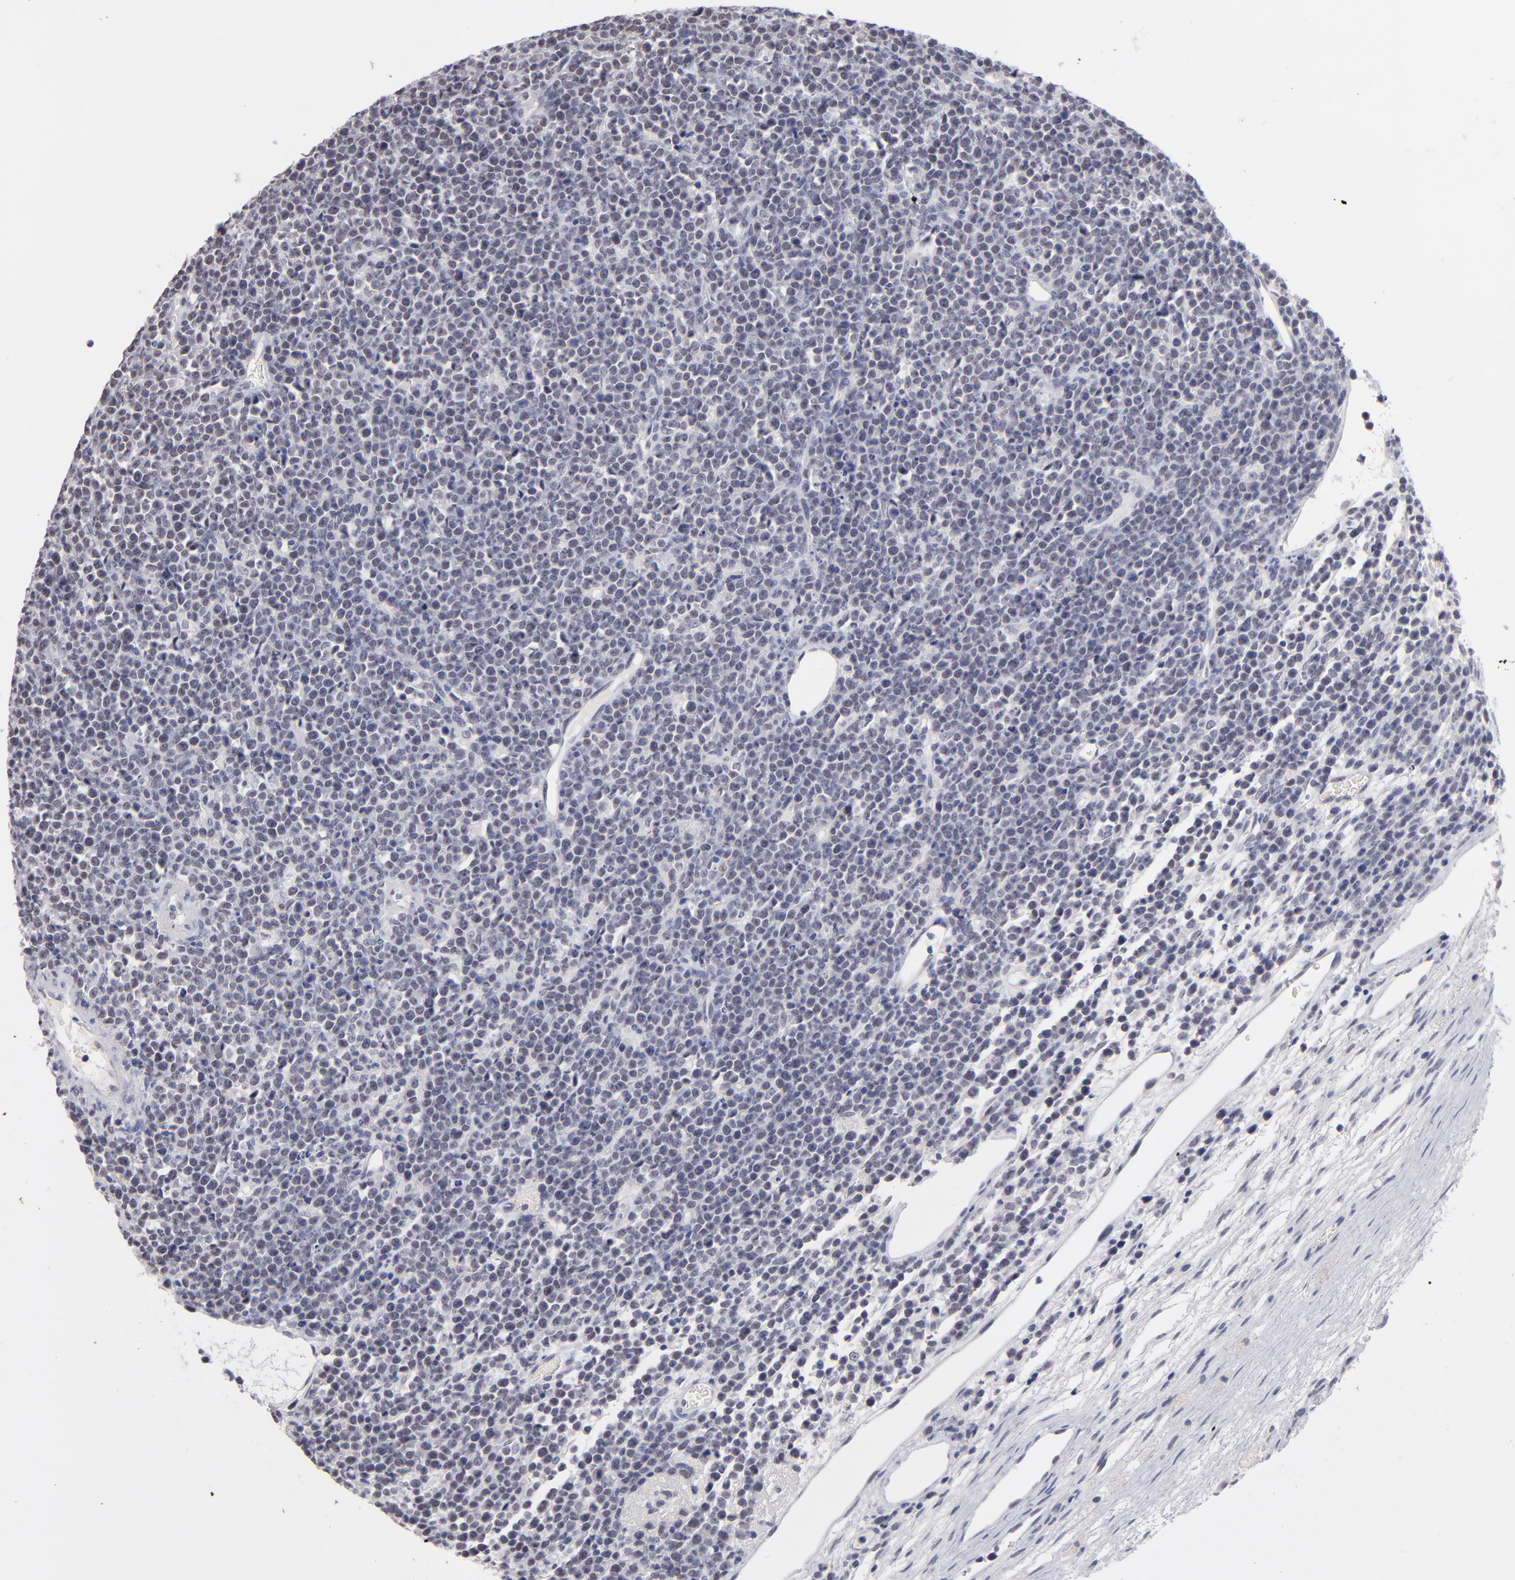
{"staining": {"intensity": "weak", "quantity": "25%-75%", "location": "nuclear"}, "tissue": "lymphoma", "cell_type": "Tumor cells", "image_type": "cancer", "snomed": [{"axis": "morphology", "description": "Malignant lymphoma, non-Hodgkin's type, High grade"}, {"axis": "topography", "description": "Ovary"}], "caption": "Immunohistochemical staining of high-grade malignant lymphoma, non-Hodgkin's type reveals low levels of weak nuclear protein positivity in about 25%-75% of tumor cells.", "gene": "TEX11", "patient": {"sex": "female", "age": 56}}